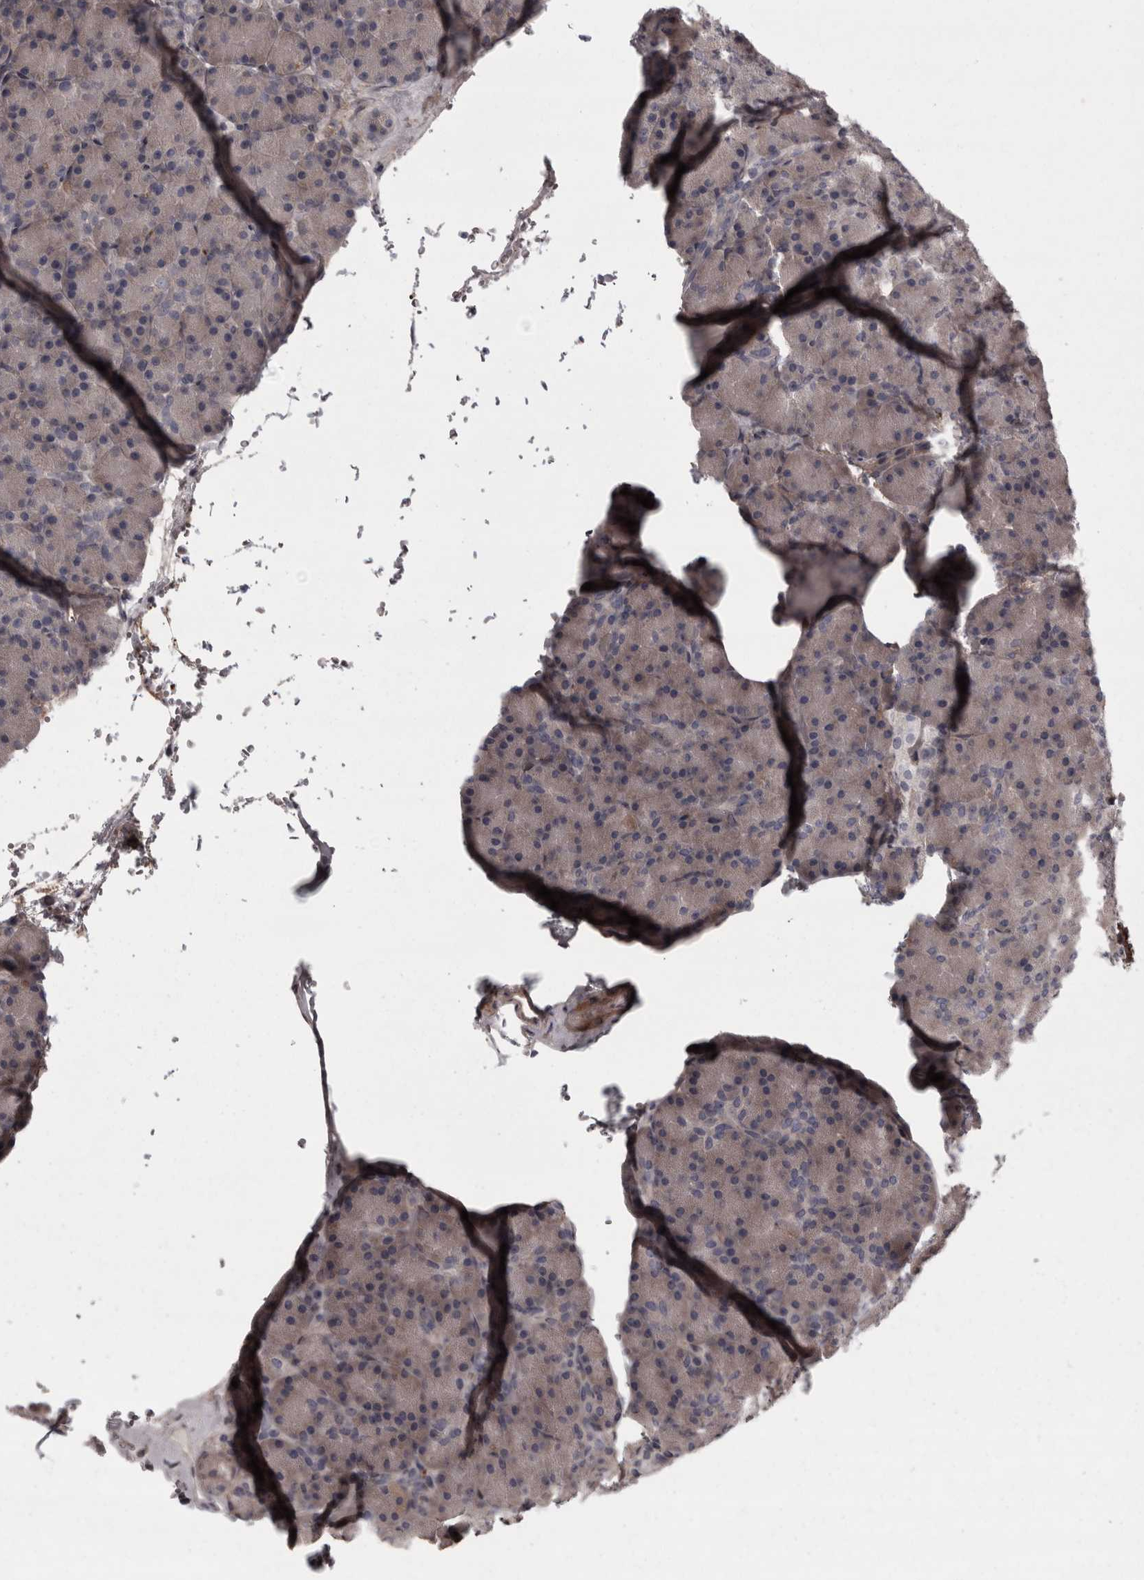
{"staining": {"intensity": "moderate", "quantity": "<25%", "location": "cytoplasmic/membranous"}, "tissue": "pancreas", "cell_type": "Exocrine glandular cells", "image_type": "normal", "snomed": [{"axis": "morphology", "description": "Normal tissue, NOS"}, {"axis": "topography", "description": "Pancreas"}], "caption": "DAB immunohistochemical staining of benign pancreas exhibits moderate cytoplasmic/membranous protein staining in approximately <25% of exocrine glandular cells.", "gene": "RSU1", "patient": {"sex": "female", "age": 43}}